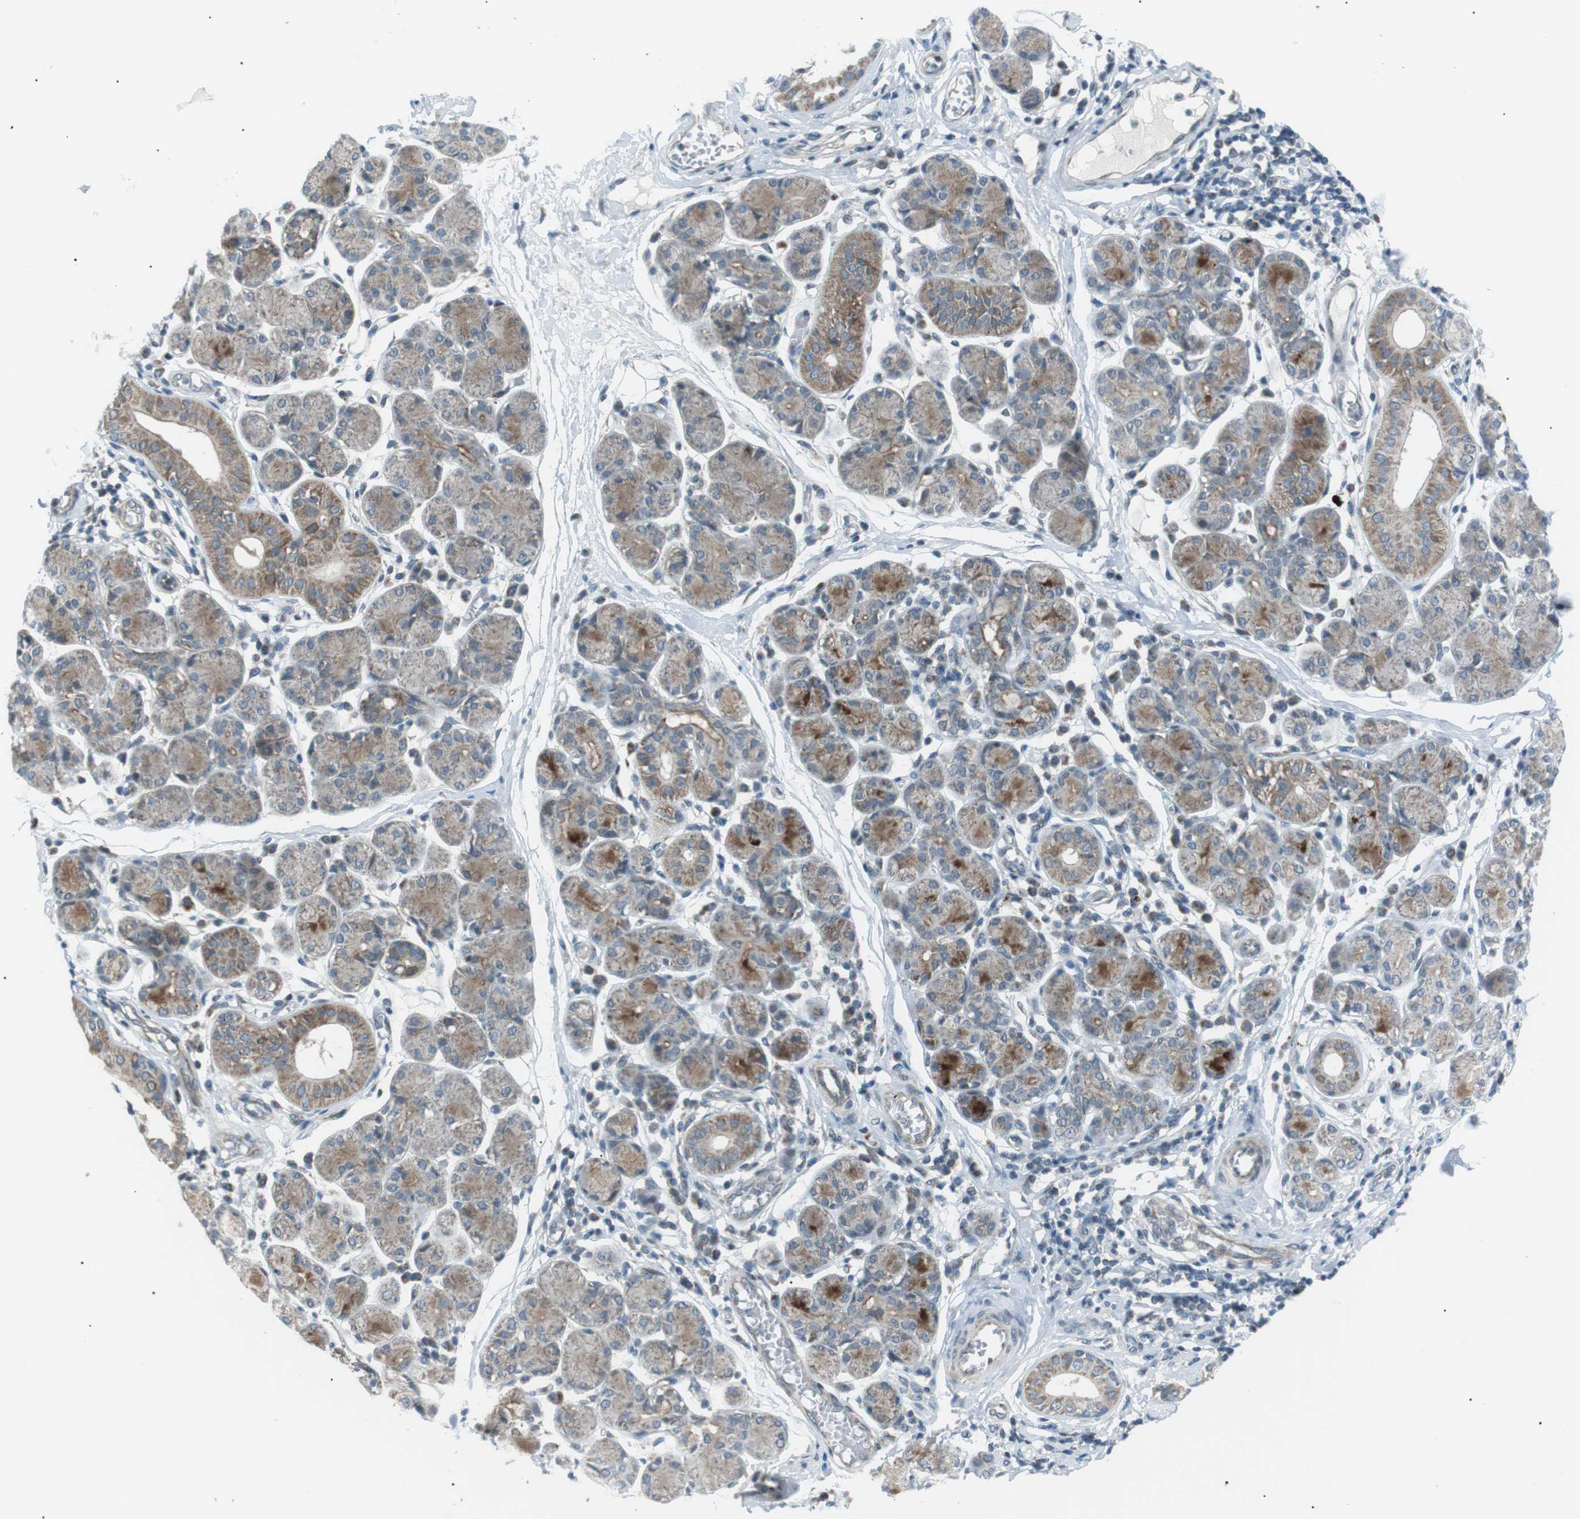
{"staining": {"intensity": "moderate", "quantity": "25%-75%", "location": "cytoplasmic/membranous"}, "tissue": "salivary gland", "cell_type": "Glandular cells", "image_type": "normal", "snomed": [{"axis": "morphology", "description": "Normal tissue, NOS"}, {"axis": "morphology", "description": "Inflammation, NOS"}, {"axis": "topography", "description": "Lymph node"}, {"axis": "topography", "description": "Salivary gland"}], "caption": "About 25%-75% of glandular cells in unremarkable human salivary gland demonstrate moderate cytoplasmic/membranous protein expression as visualized by brown immunohistochemical staining.", "gene": "ARID5B", "patient": {"sex": "male", "age": 3}}